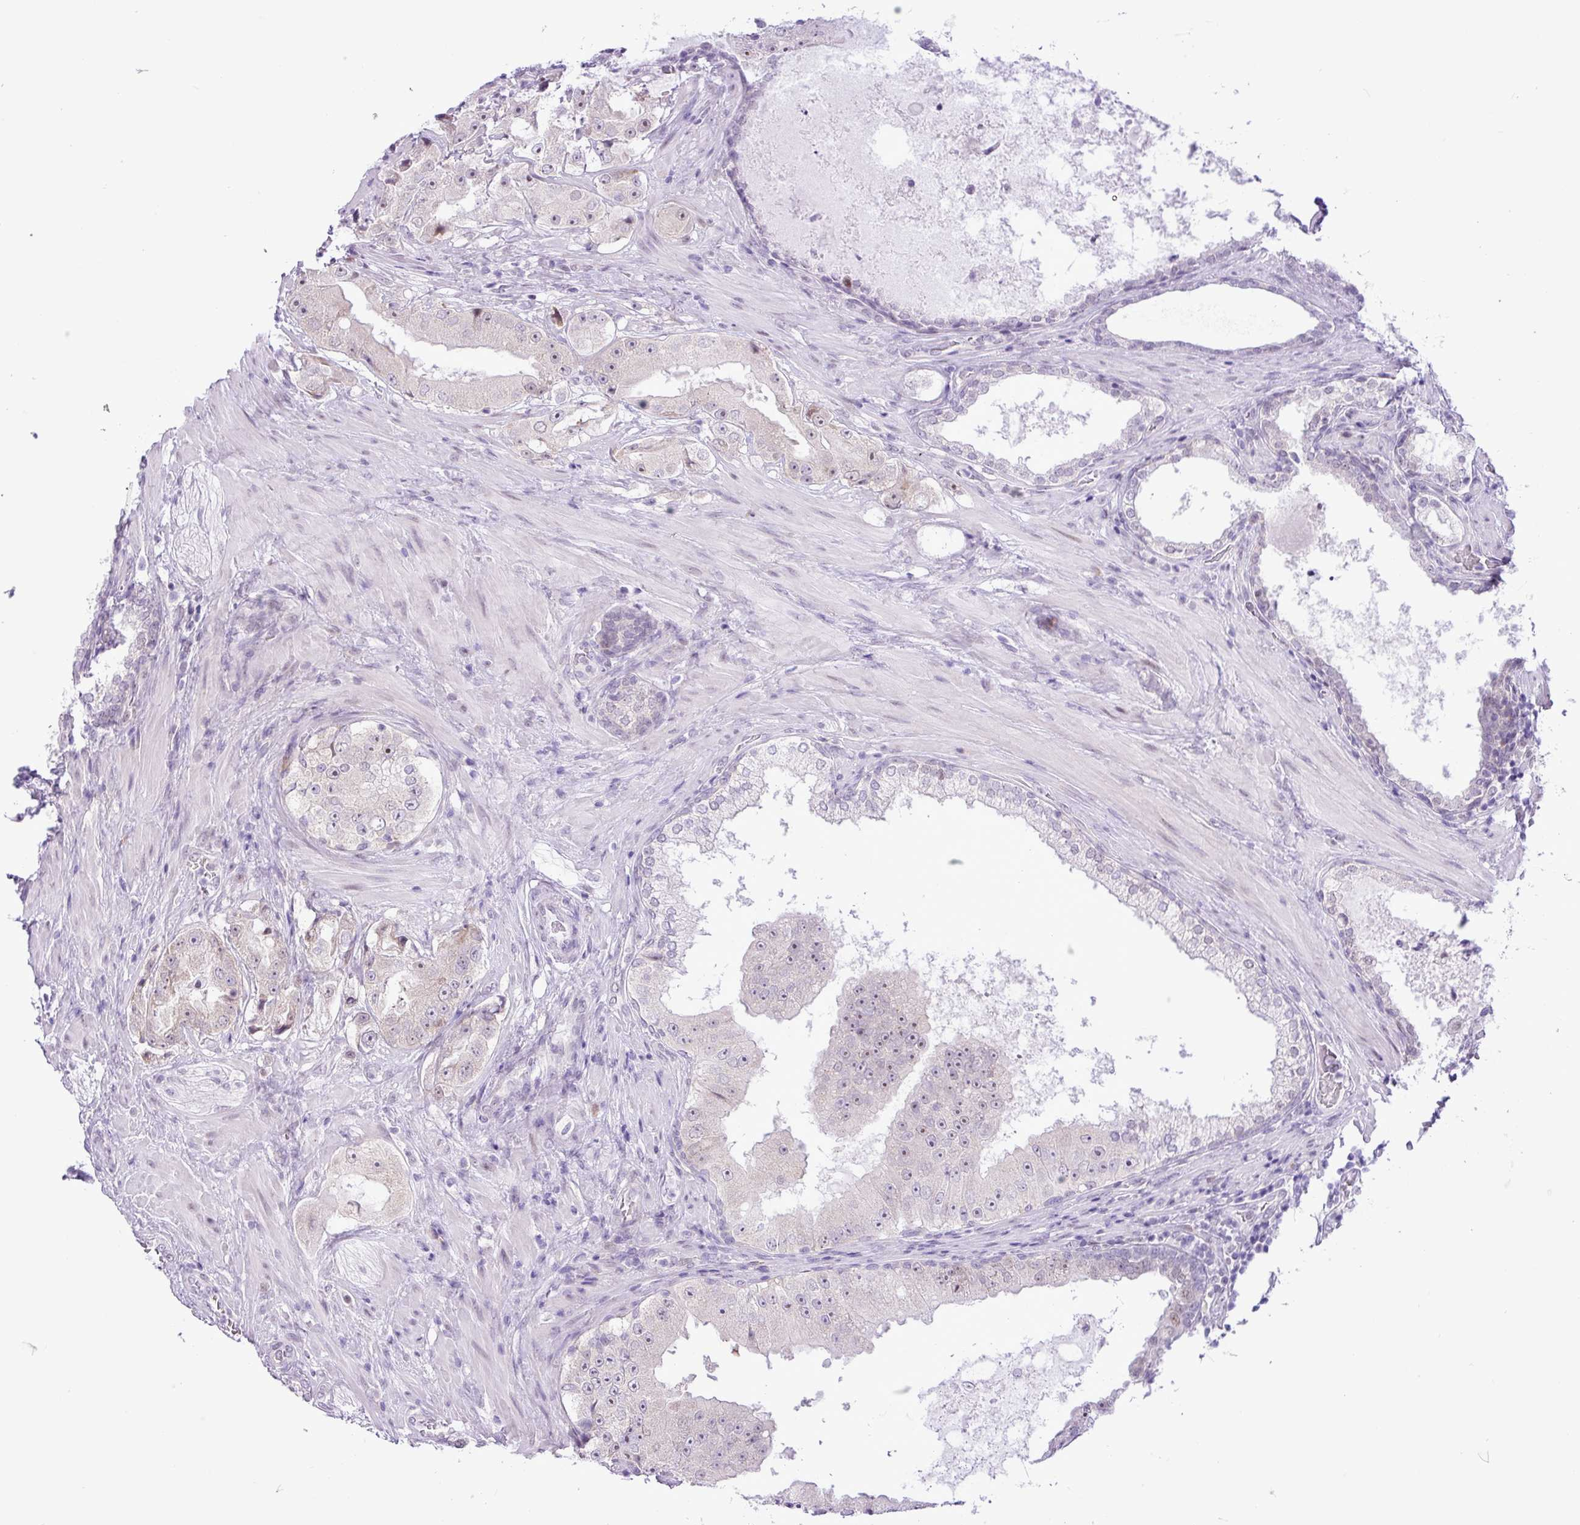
{"staining": {"intensity": "weak", "quantity": "<25%", "location": "nuclear"}, "tissue": "prostate cancer", "cell_type": "Tumor cells", "image_type": "cancer", "snomed": [{"axis": "morphology", "description": "Adenocarcinoma, High grade"}, {"axis": "topography", "description": "Prostate"}], "caption": "This is an IHC micrograph of prostate adenocarcinoma (high-grade). There is no expression in tumor cells.", "gene": "ELOA2", "patient": {"sex": "male", "age": 73}}